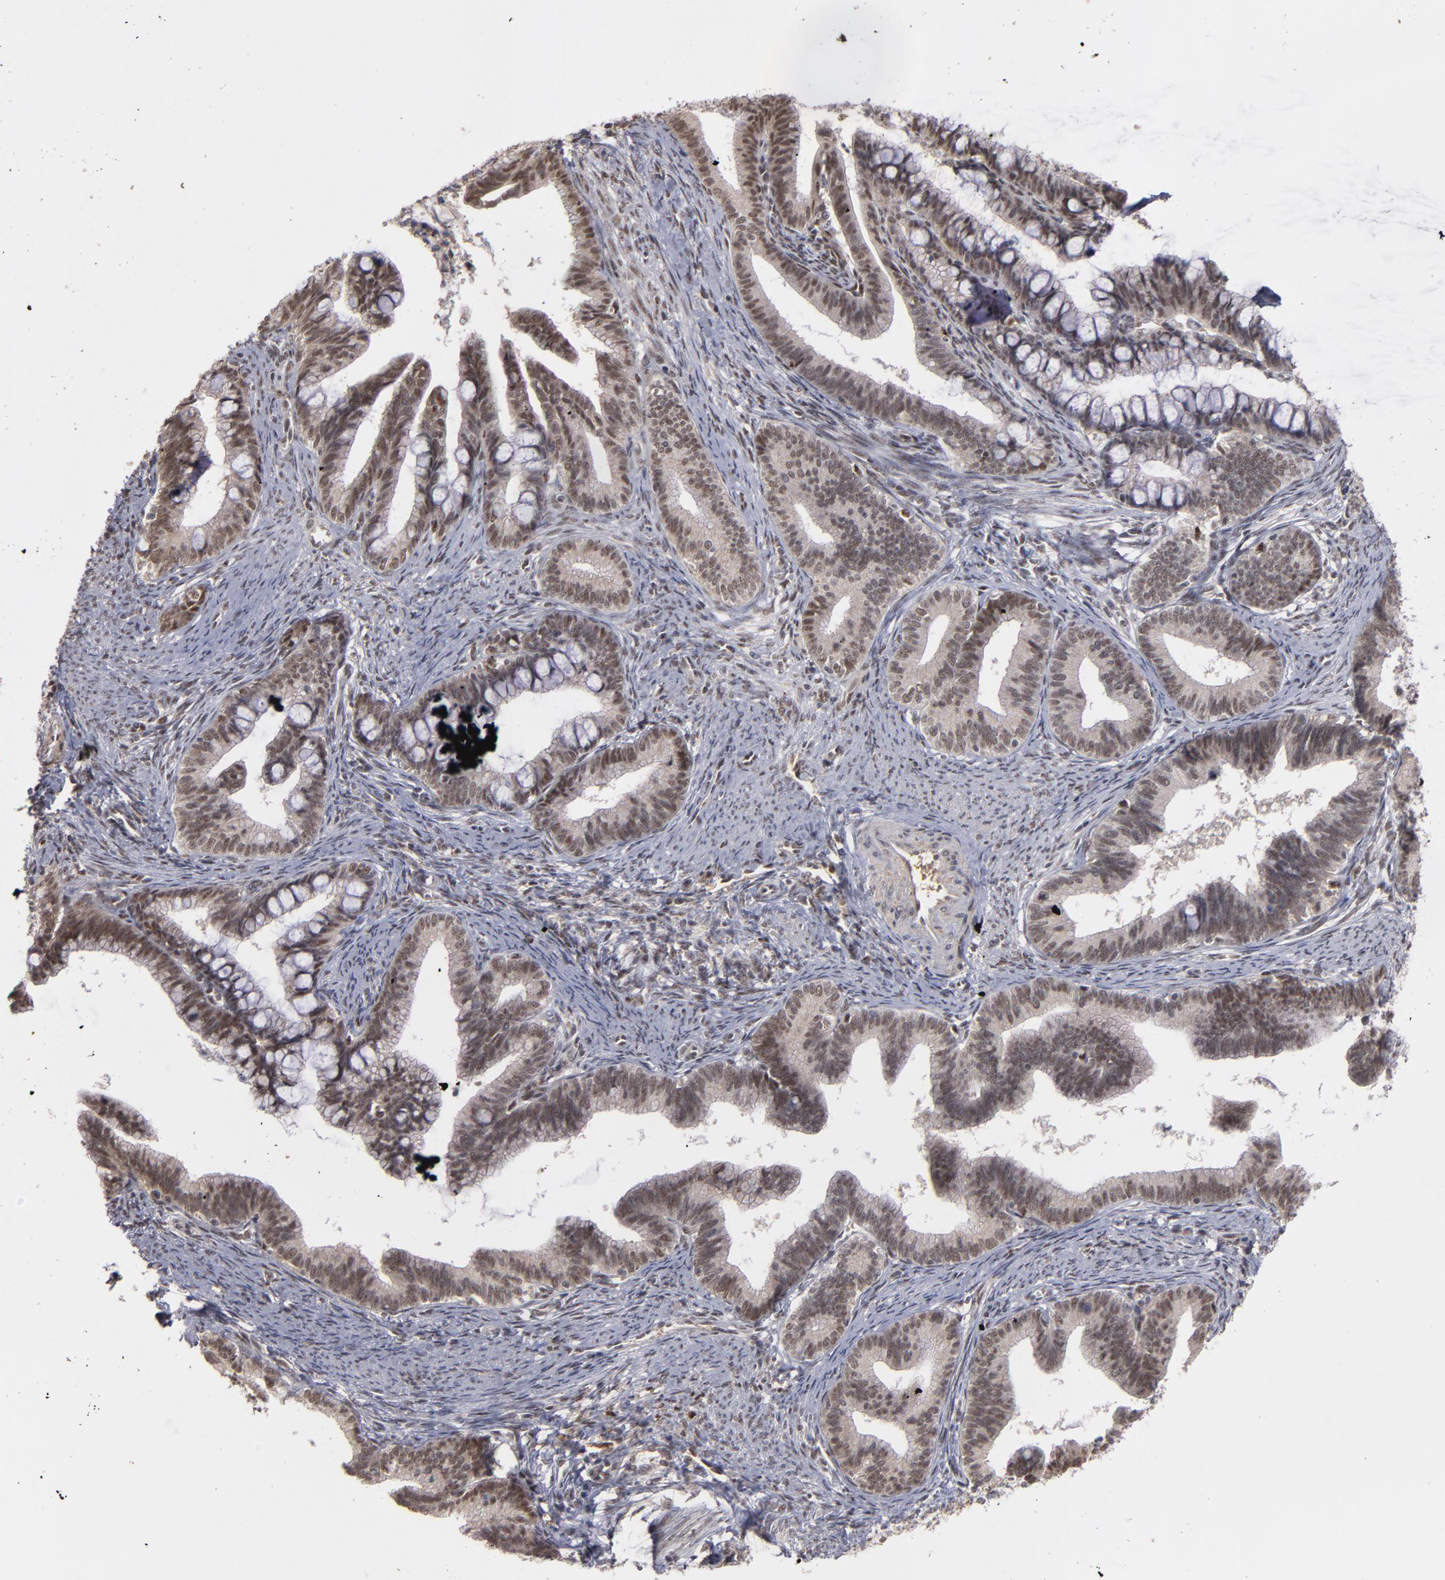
{"staining": {"intensity": "weak", "quantity": ">75%", "location": "nuclear"}, "tissue": "cervical cancer", "cell_type": "Tumor cells", "image_type": "cancer", "snomed": [{"axis": "morphology", "description": "Adenocarcinoma, NOS"}, {"axis": "topography", "description": "Cervix"}], "caption": "A histopathology image of human cervical cancer stained for a protein exhibits weak nuclear brown staining in tumor cells.", "gene": "ZNF234", "patient": {"sex": "female", "age": 36}}